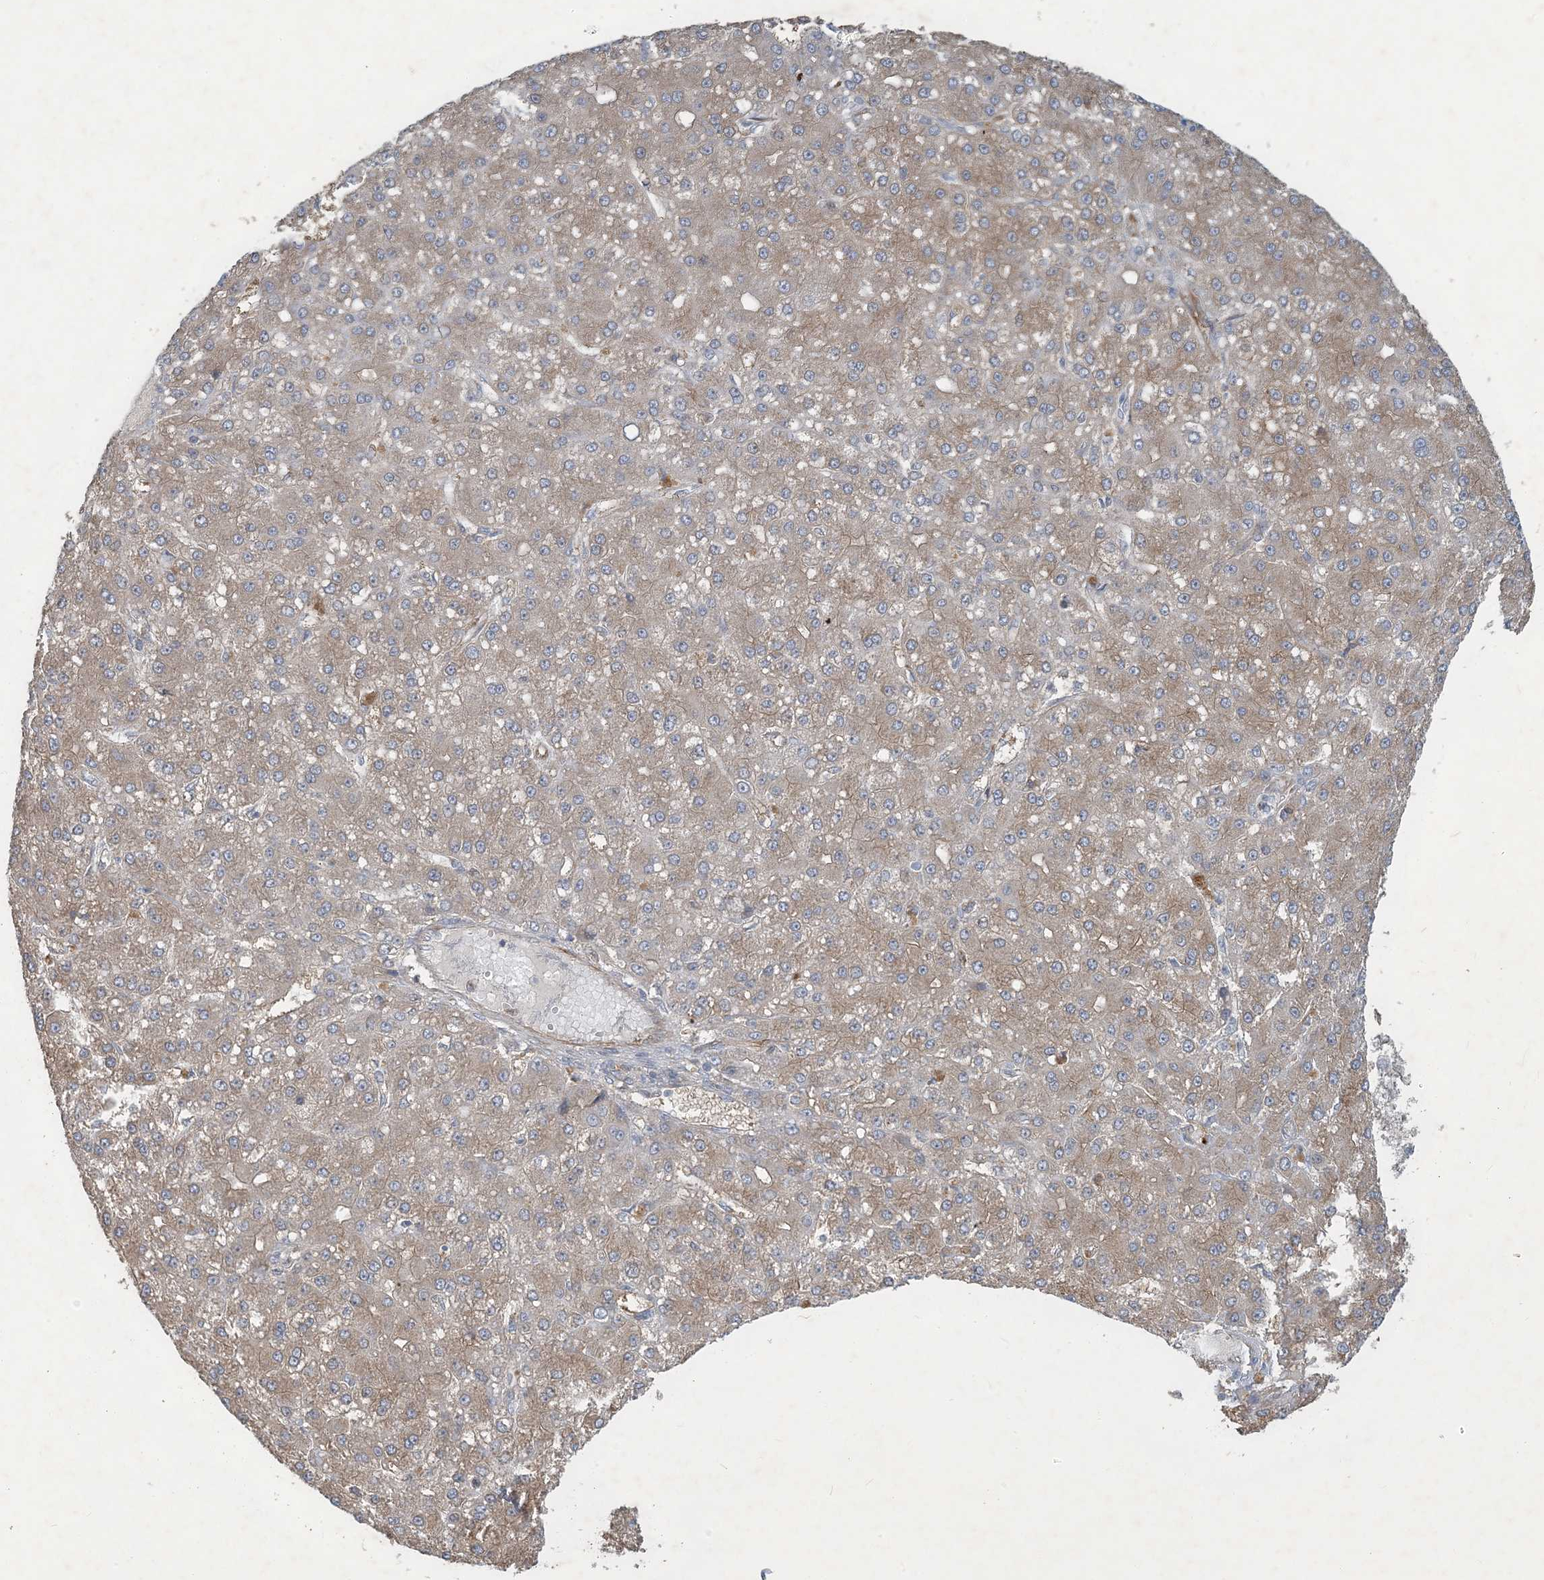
{"staining": {"intensity": "moderate", "quantity": ">75%", "location": "cytoplasmic/membranous"}, "tissue": "liver cancer", "cell_type": "Tumor cells", "image_type": "cancer", "snomed": [{"axis": "morphology", "description": "Carcinoma, Hepatocellular, NOS"}, {"axis": "topography", "description": "Liver"}], "caption": "Hepatocellular carcinoma (liver) stained with DAB IHC reveals medium levels of moderate cytoplasmic/membranous staining in about >75% of tumor cells.", "gene": "CDS1", "patient": {"sex": "male", "age": 67}}